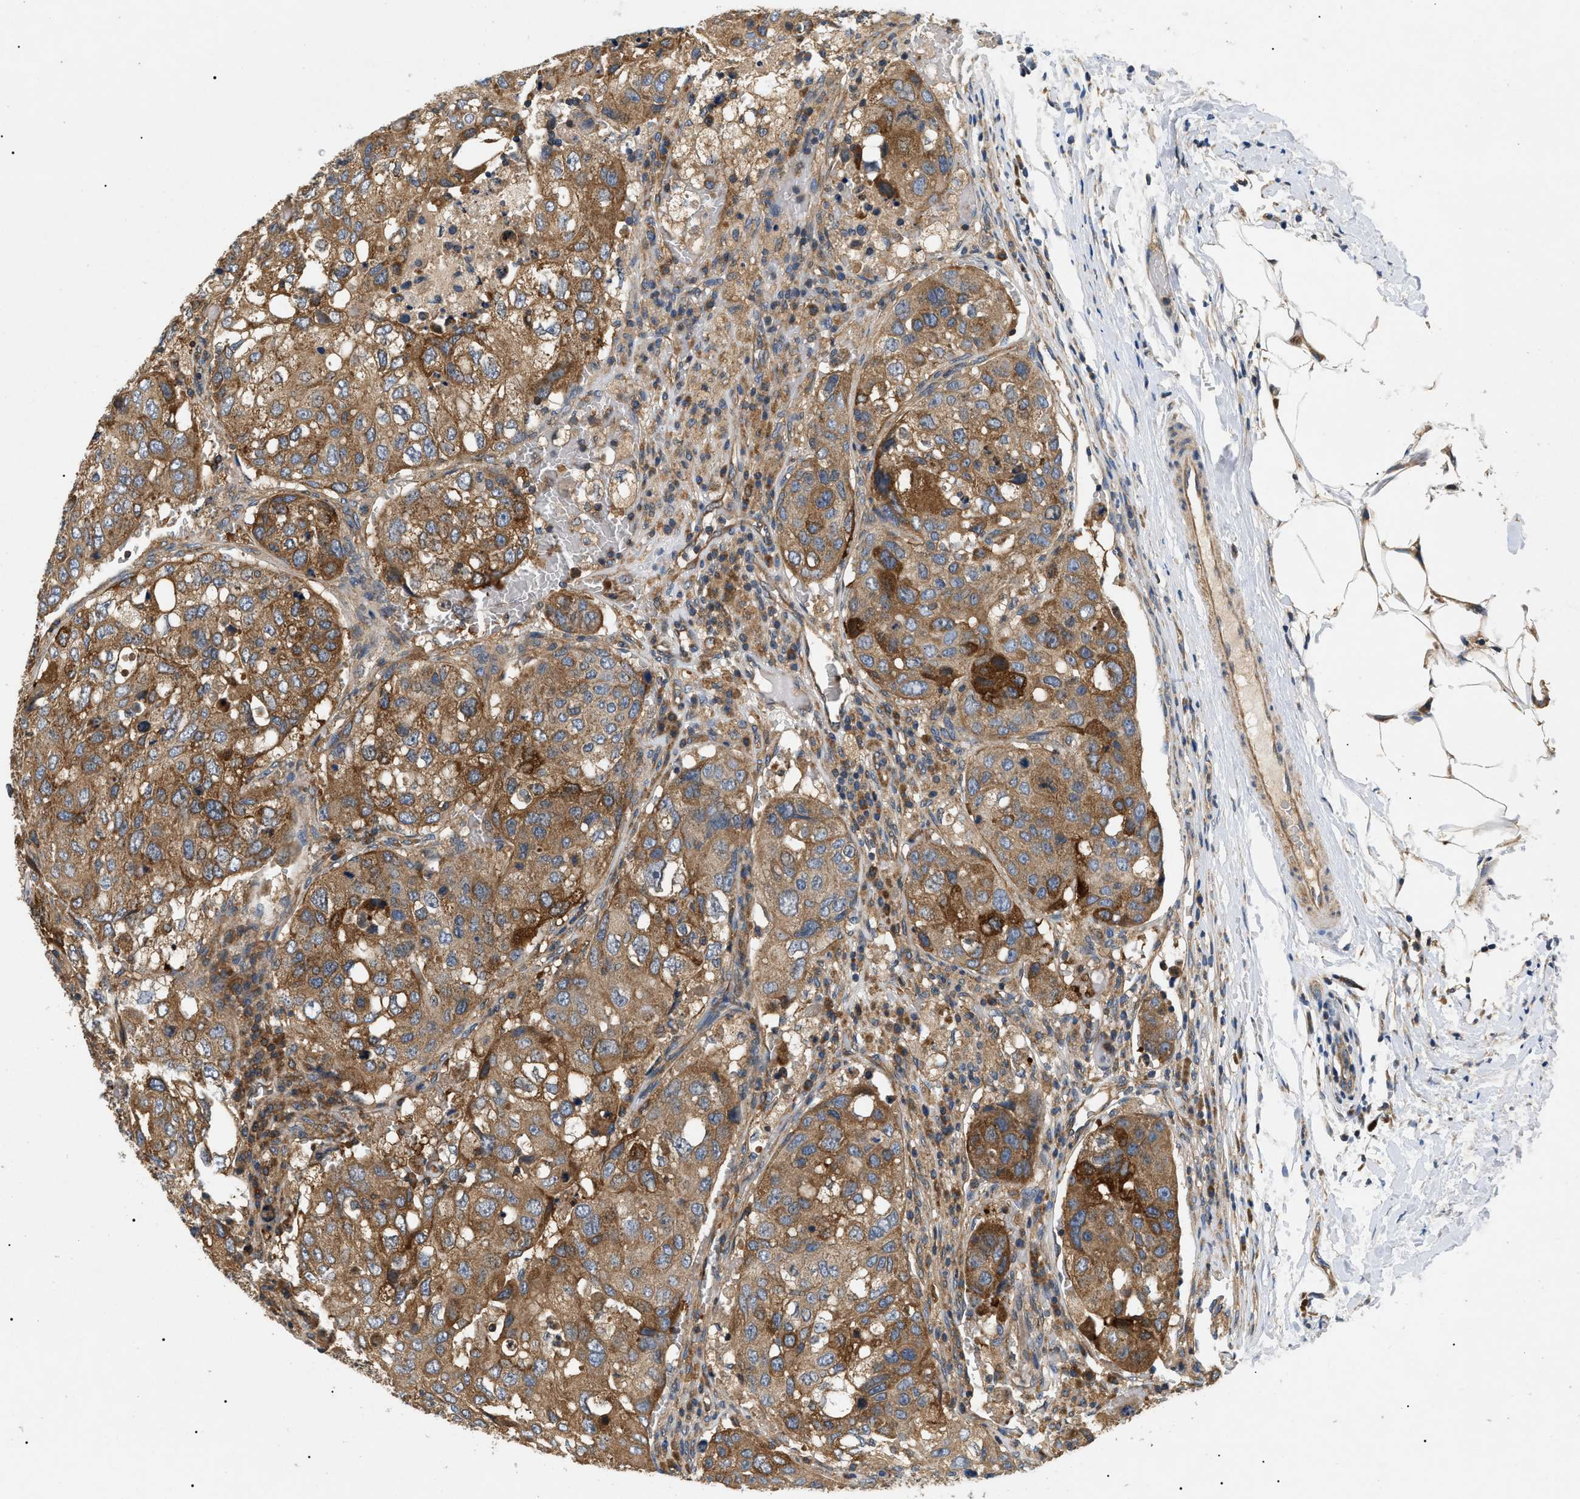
{"staining": {"intensity": "moderate", "quantity": ">75%", "location": "cytoplasmic/membranous"}, "tissue": "urothelial cancer", "cell_type": "Tumor cells", "image_type": "cancer", "snomed": [{"axis": "morphology", "description": "Urothelial carcinoma, High grade"}, {"axis": "topography", "description": "Lymph node"}, {"axis": "topography", "description": "Urinary bladder"}], "caption": "Immunohistochemical staining of urothelial cancer exhibits moderate cytoplasmic/membranous protein positivity in approximately >75% of tumor cells.", "gene": "PPM1B", "patient": {"sex": "male", "age": 51}}